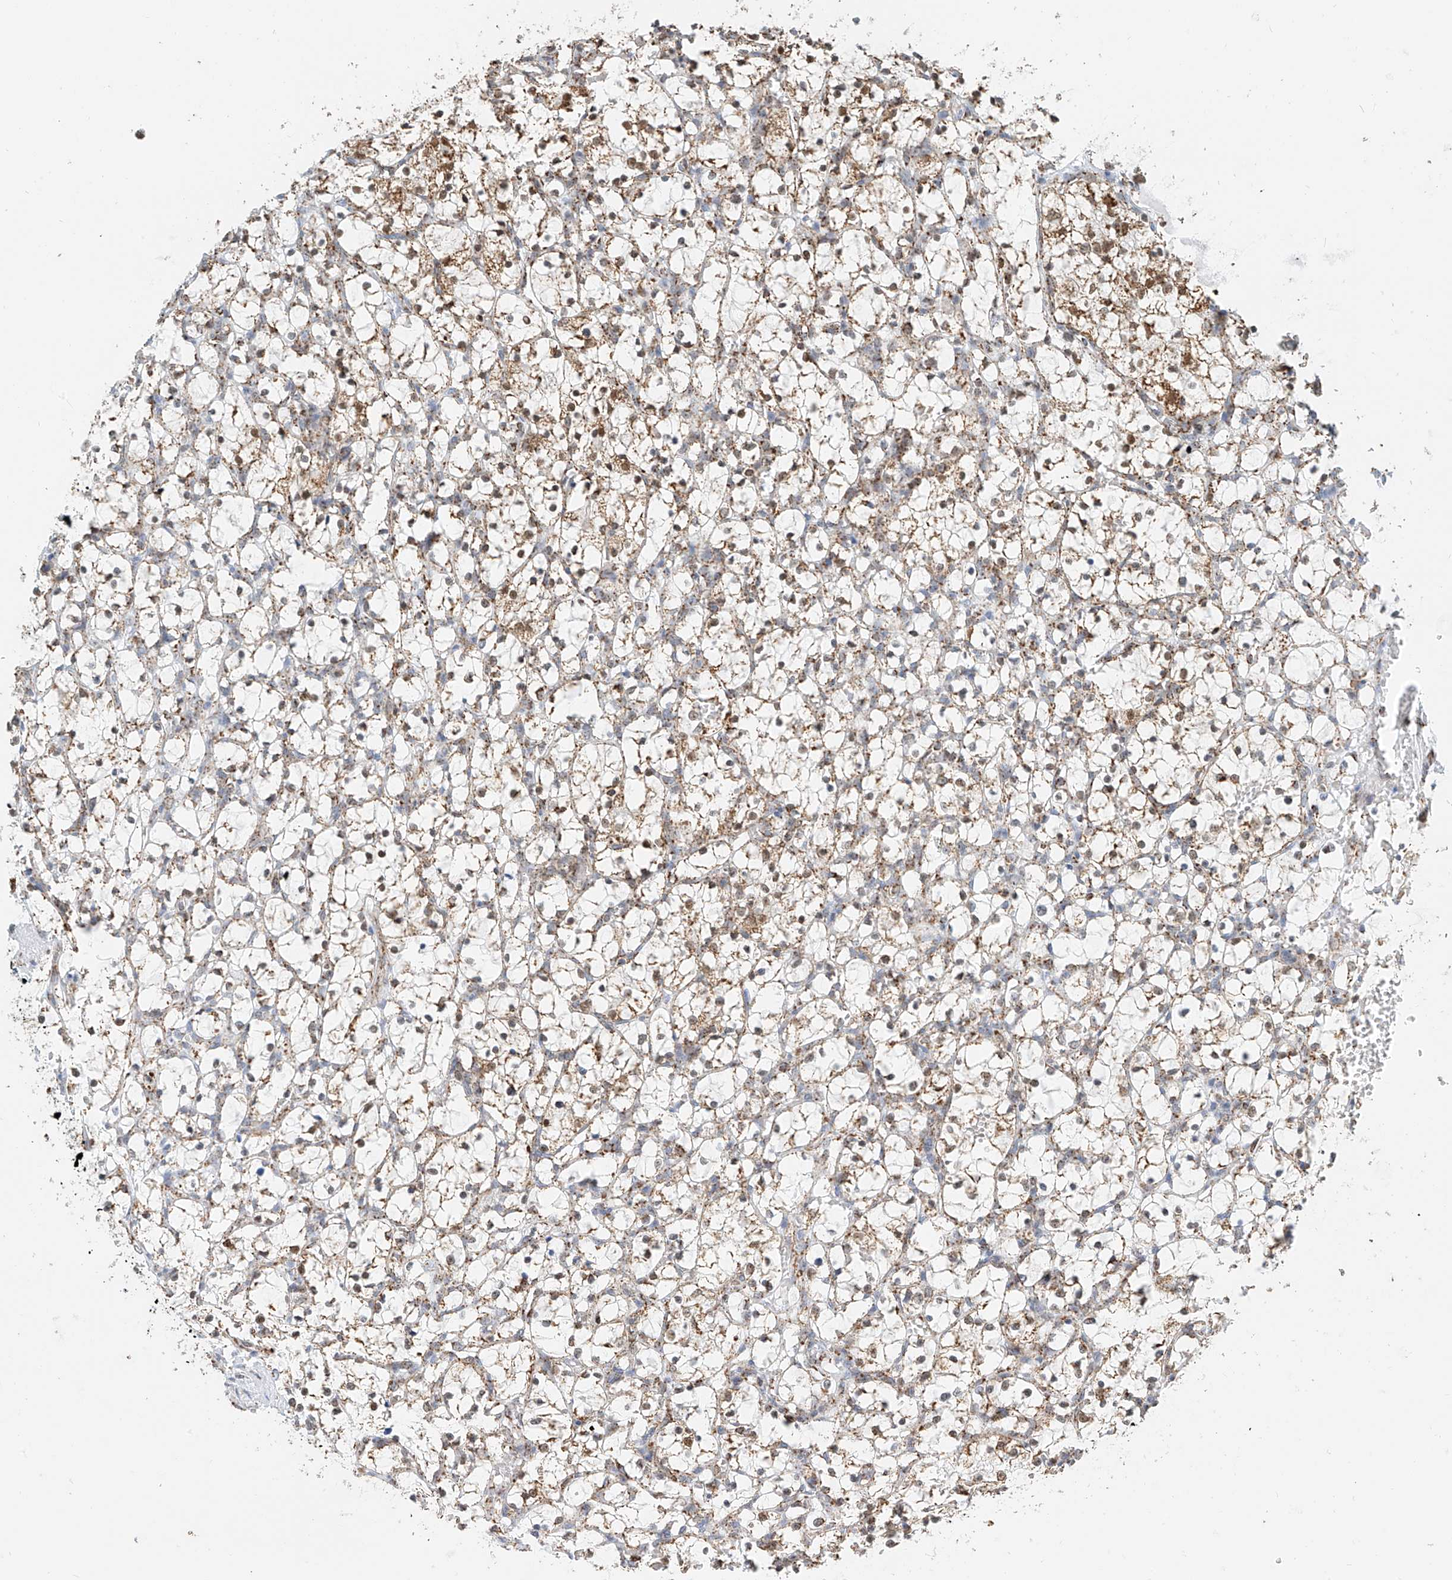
{"staining": {"intensity": "moderate", "quantity": "<25%", "location": "cytoplasmic/membranous,nuclear"}, "tissue": "renal cancer", "cell_type": "Tumor cells", "image_type": "cancer", "snomed": [{"axis": "morphology", "description": "Adenocarcinoma, NOS"}, {"axis": "topography", "description": "Kidney"}], "caption": "Renal cancer (adenocarcinoma) was stained to show a protein in brown. There is low levels of moderate cytoplasmic/membranous and nuclear positivity in approximately <25% of tumor cells.", "gene": "PPA2", "patient": {"sex": "female", "age": 69}}